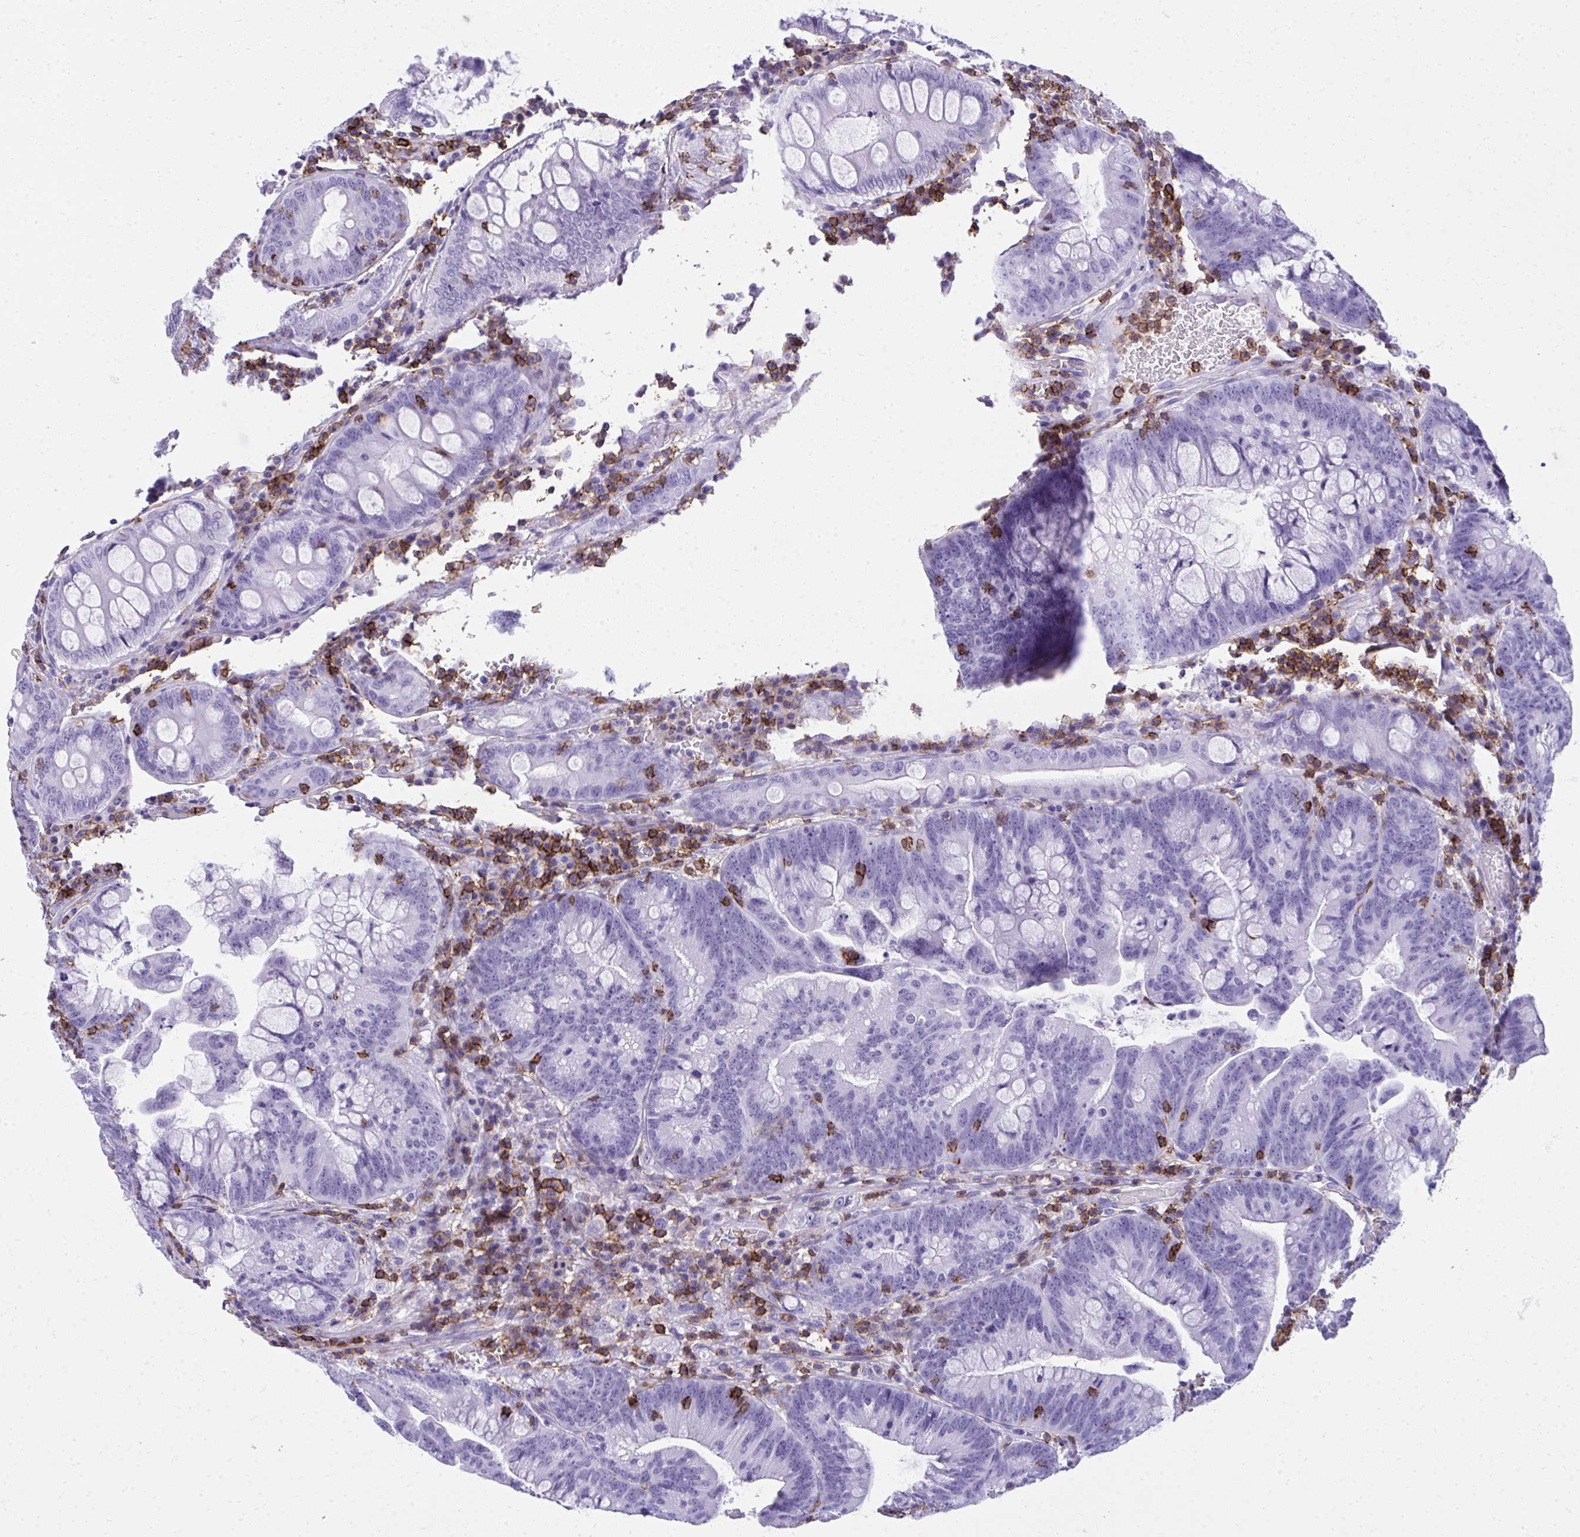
{"staining": {"intensity": "negative", "quantity": "none", "location": "none"}, "tissue": "colorectal cancer", "cell_type": "Tumor cells", "image_type": "cancer", "snomed": [{"axis": "morphology", "description": "Adenocarcinoma, NOS"}, {"axis": "topography", "description": "Colon"}], "caption": "Micrograph shows no significant protein positivity in tumor cells of adenocarcinoma (colorectal).", "gene": "SPN", "patient": {"sex": "male", "age": 62}}